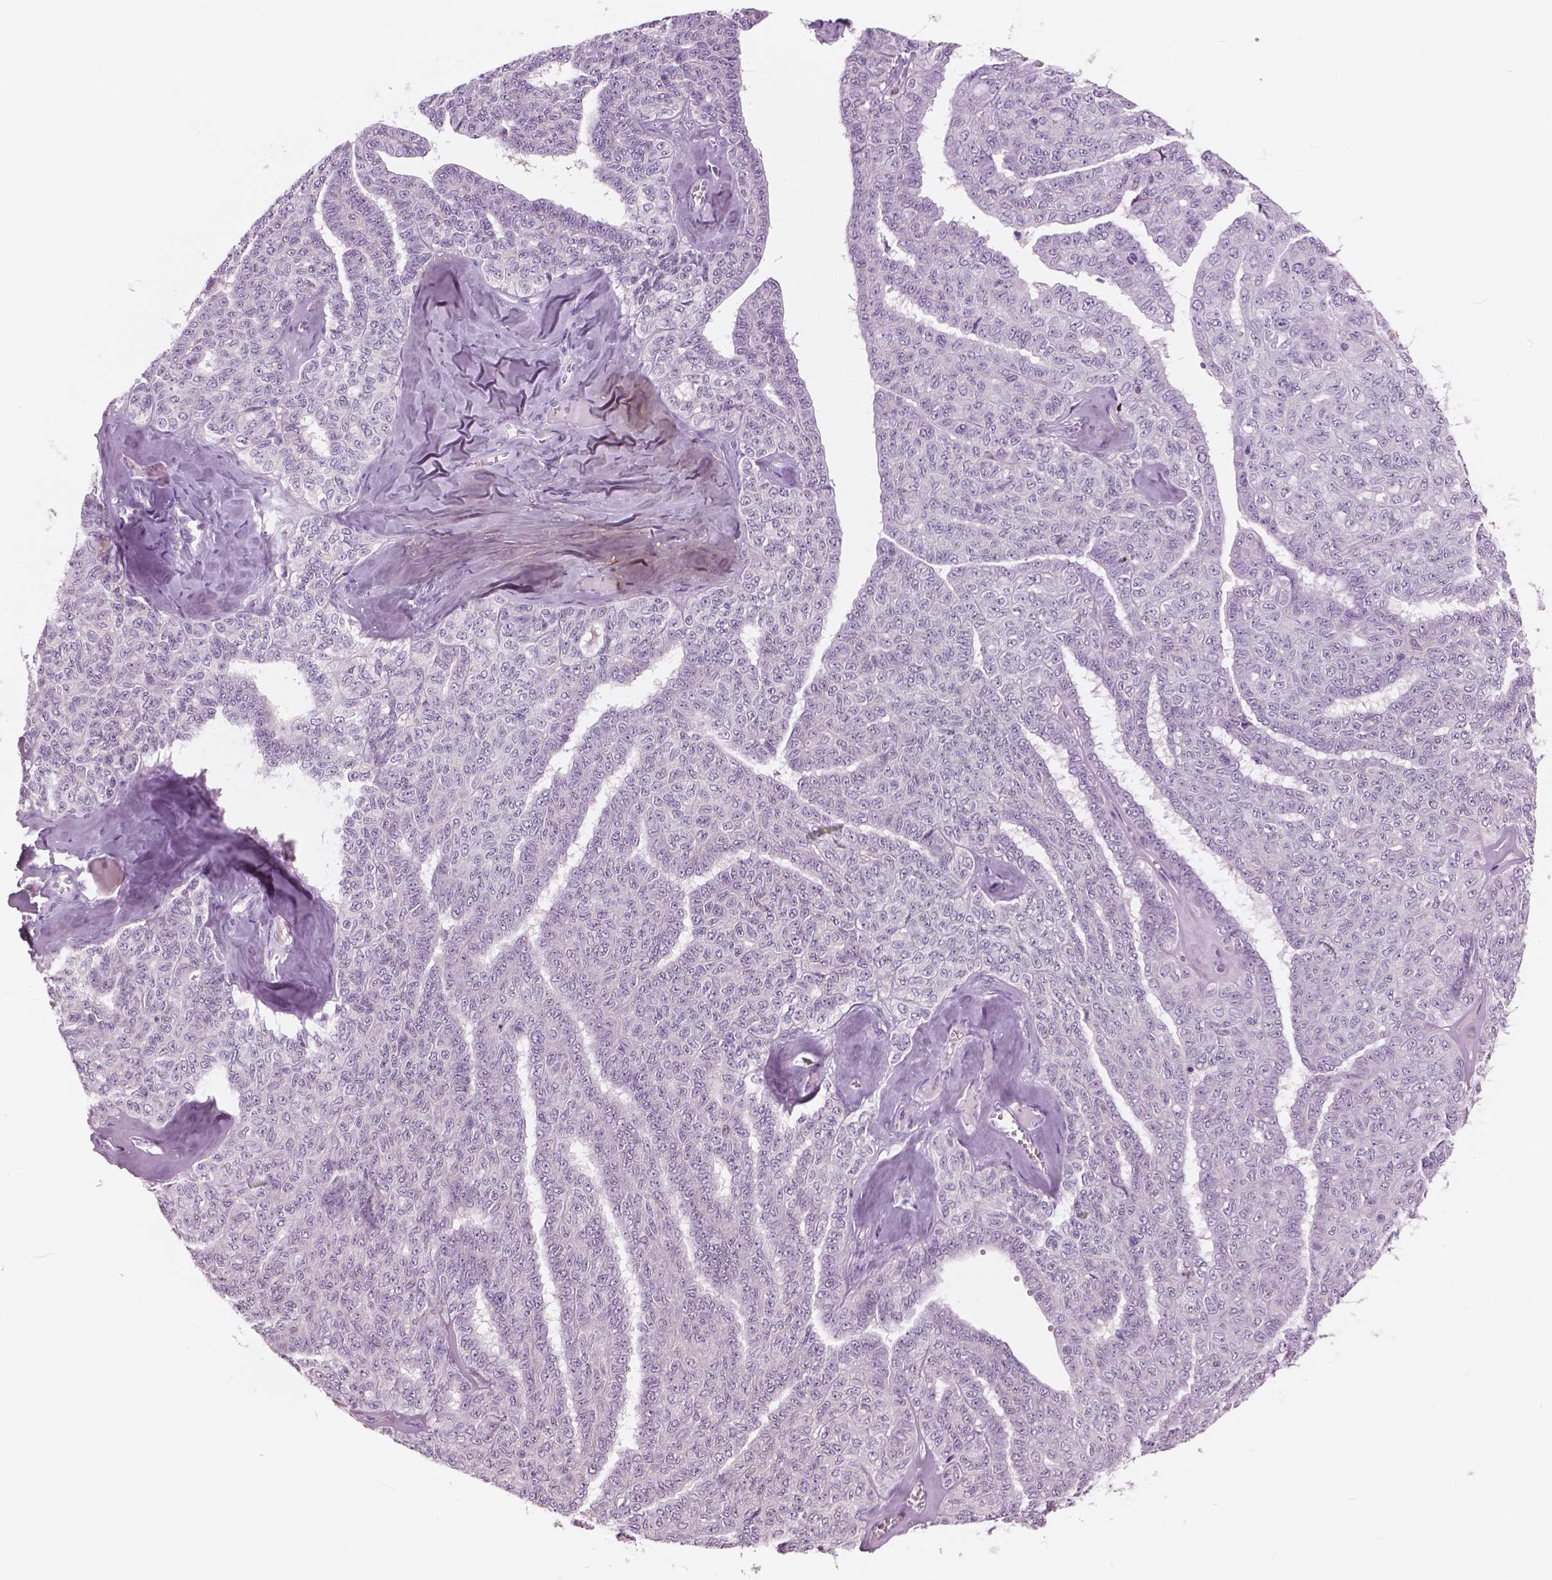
{"staining": {"intensity": "negative", "quantity": "none", "location": "none"}, "tissue": "ovarian cancer", "cell_type": "Tumor cells", "image_type": "cancer", "snomed": [{"axis": "morphology", "description": "Cystadenocarcinoma, serous, NOS"}, {"axis": "topography", "description": "Ovary"}], "caption": "DAB (3,3'-diaminobenzidine) immunohistochemical staining of human ovarian cancer shows no significant staining in tumor cells.", "gene": "GALM", "patient": {"sex": "female", "age": 71}}